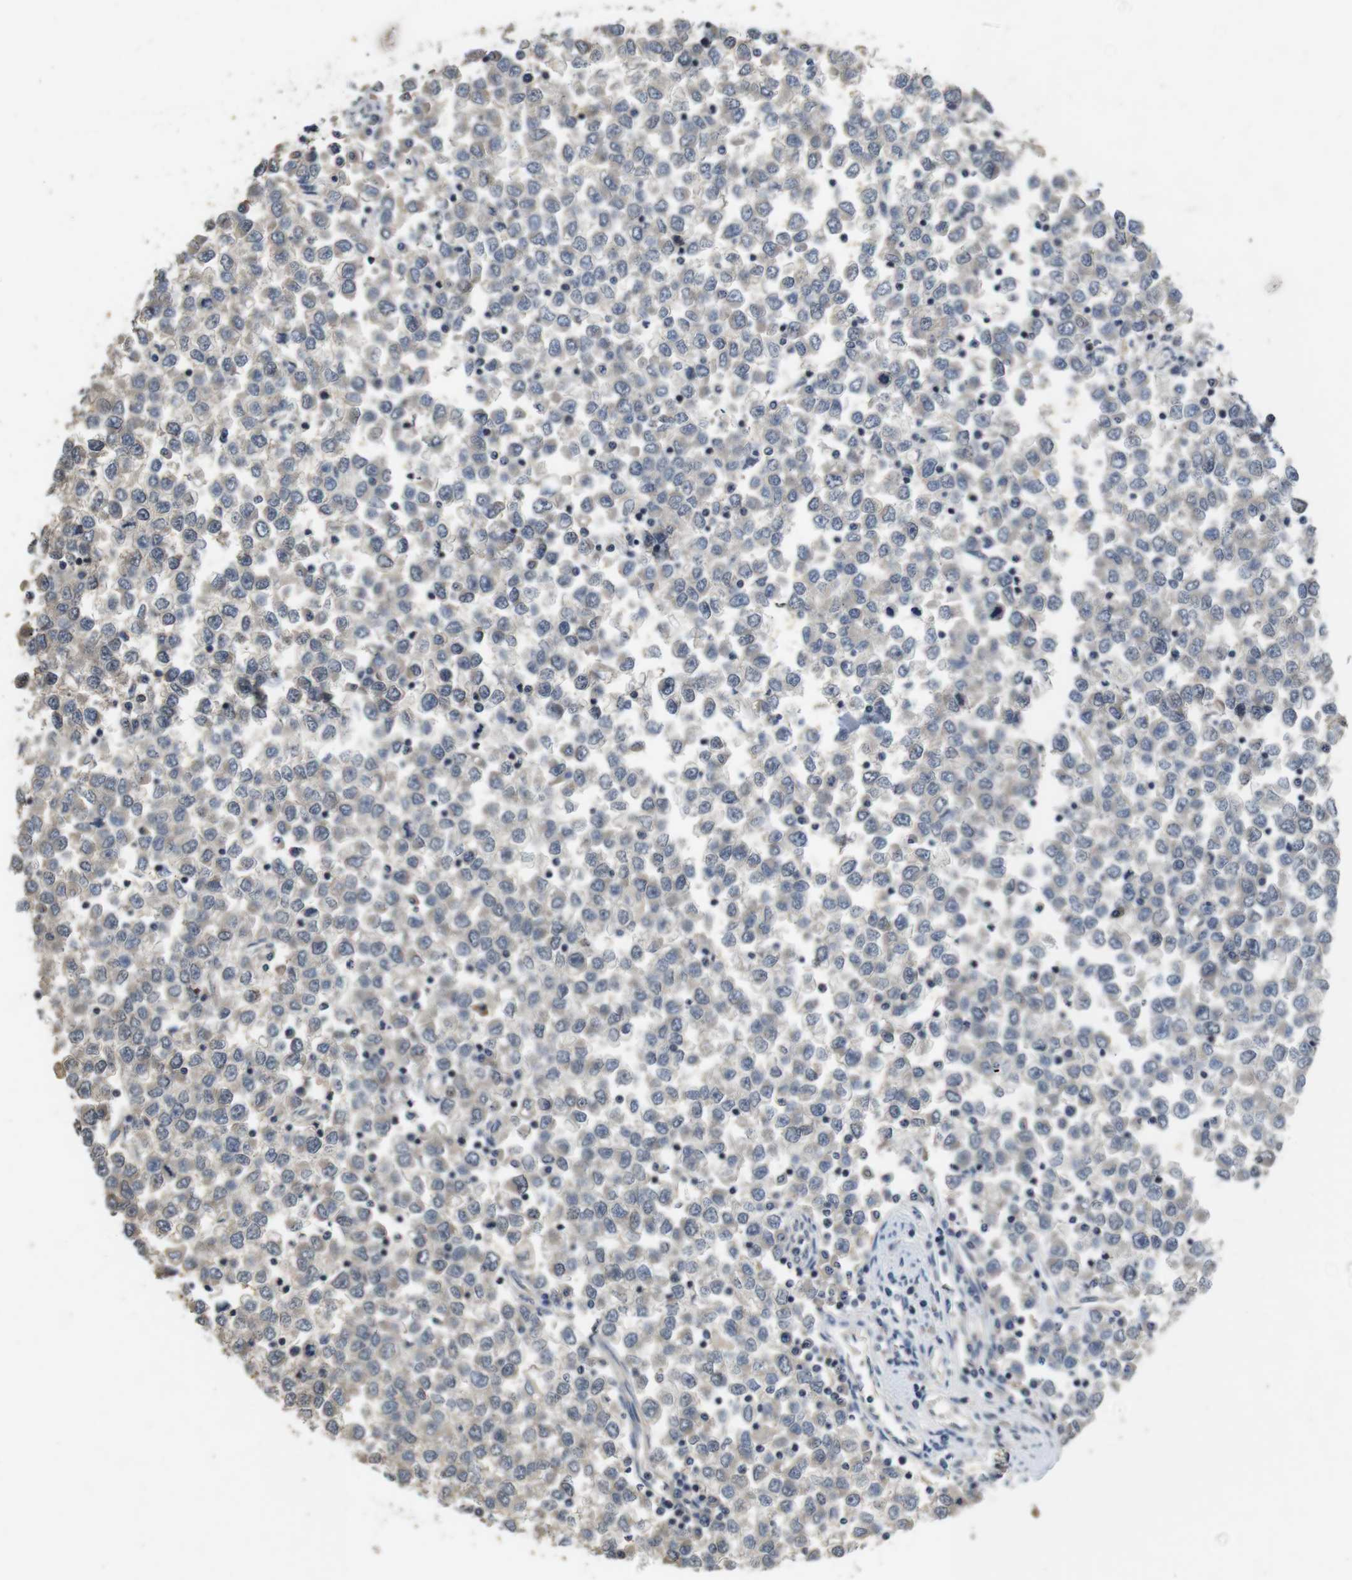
{"staining": {"intensity": "weak", "quantity": "<25%", "location": "cytoplasmic/membranous"}, "tissue": "testis cancer", "cell_type": "Tumor cells", "image_type": "cancer", "snomed": [{"axis": "morphology", "description": "Seminoma, NOS"}, {"axis": "topography", "description": "Testis"}], "caption": "DAB (3,3'-diaminobenzidine) immunohistochemical staining of human testis cancer (seminoma) demonstrates no significant staining in tumor cells.", "gene": "FADD", "patient": {"sex": "male", "age": 65}}